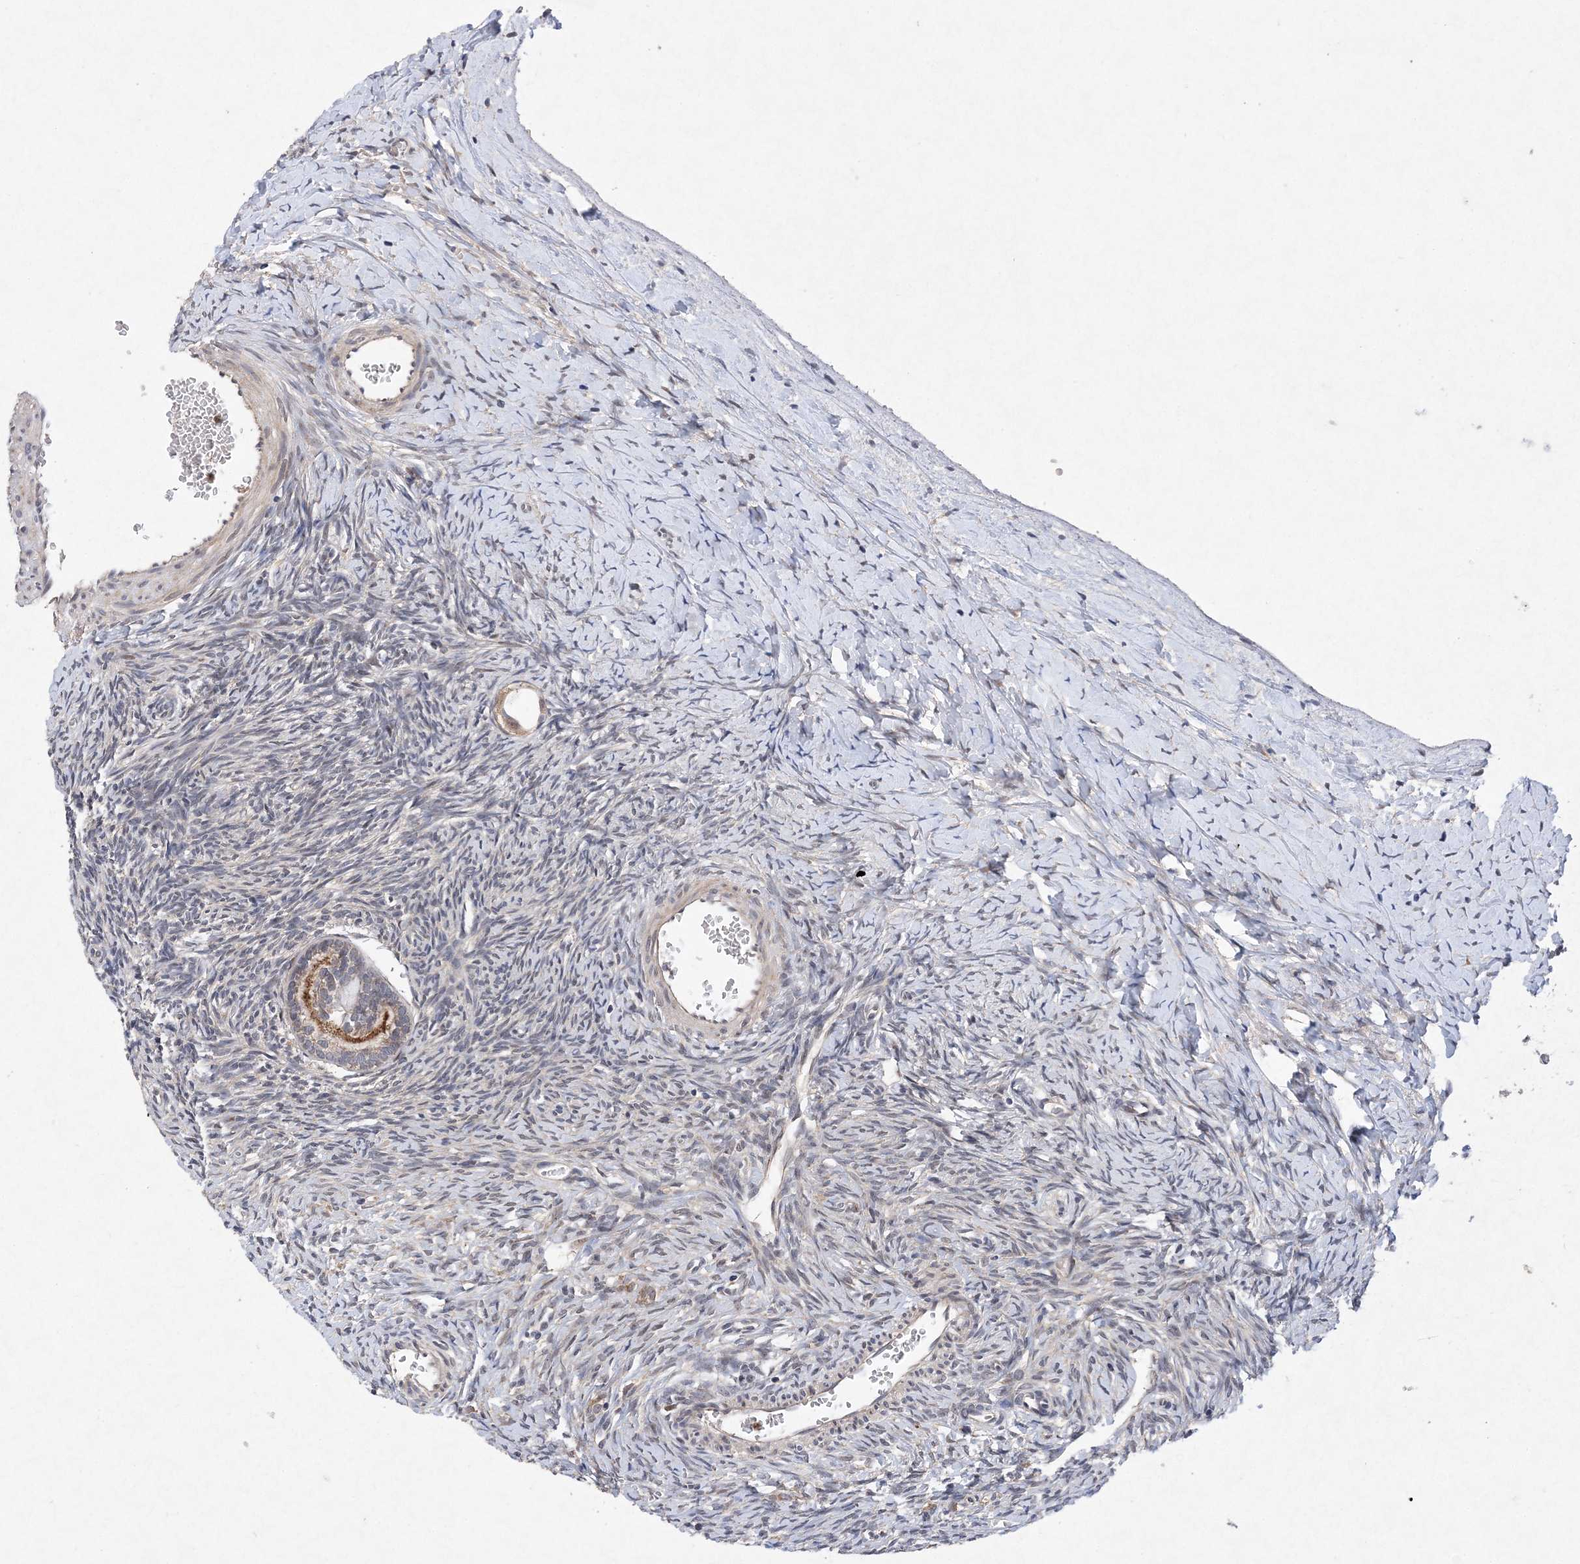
{"staining": {"intensity": "weak", "quantity": ">75%", "location": "cytoplasmic/membranous"}, "tissue": "ovary", "cell_type": "Follicle cells", "image_type": "normal", "snomed": [{"axis": "morphology", "description": "Normal tissue, NOS"}, {"axis": "morphology", "description": "Developmental malformation"}, {"axis": "topography", "description": "Ovary"}], "caption": "Immunohistochemistry staining of benign ovary, which reveals low levels of weak cytoplasmic/membranous positivity in about >75% of follicle cells indicating weak cytoplasmic/membranous protein expression. The staining was performed using DAB (brown) for protein detection and nuclei were counterstained in hematoxylin (blue).", "gene": "PROSER1", "patient": {"sex": "female", "age": 39}}